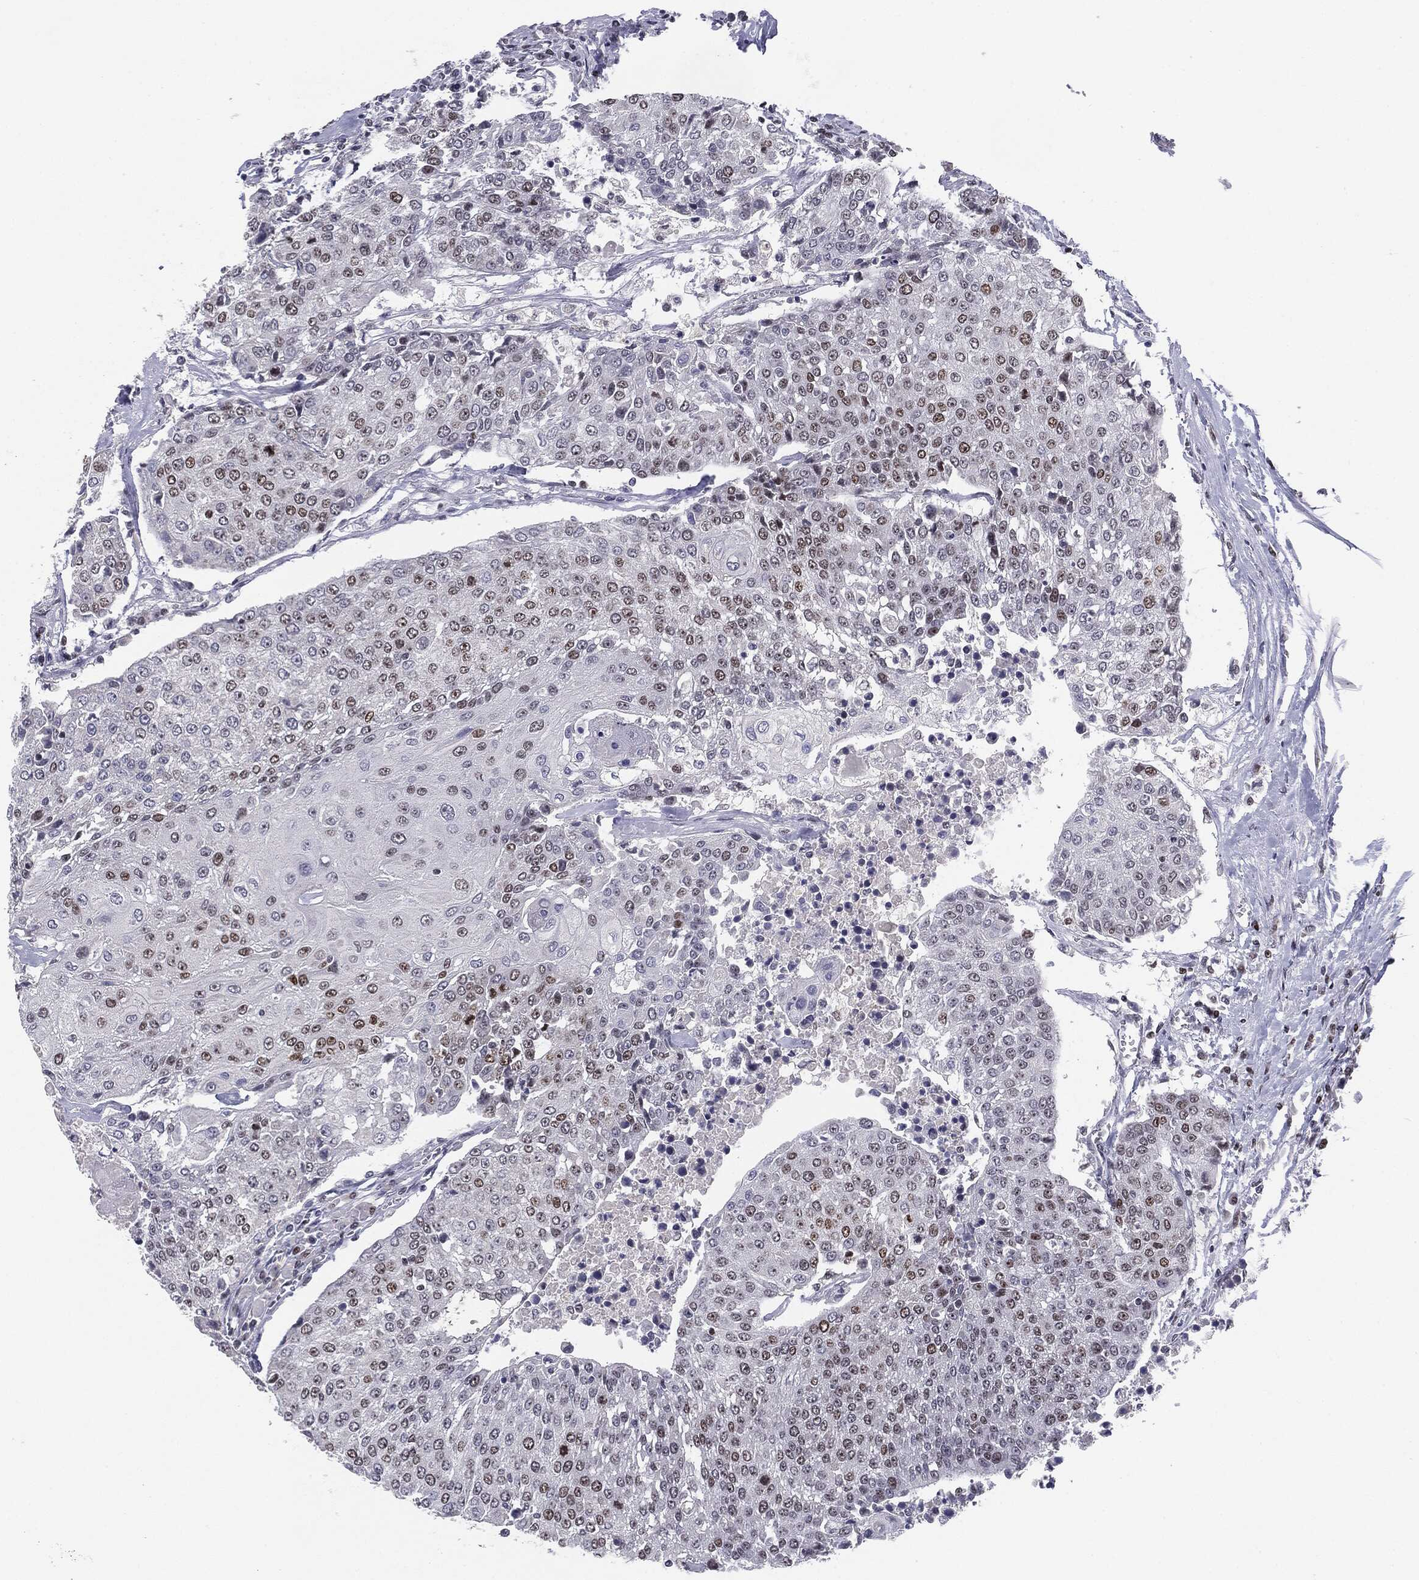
{"staining": {"intensity": "negative", "quantity": "none", "location": "none"}, "tissue": "urothelial cancer", "cell_type": "Tumor cells", "image_type": "cancer", "snomed": [{"axis": "morphology", "description": "Urothelial carcinoma, High grade"}, {"axis": "topography", "description": "Urinary bladder"}], "caption": "Immunohistochemistry micrograph of human urothelial cancer stained for a protein (brown), which demonstrates no staining in tumor cells.", "gene": "MDC1", "patient": {"sex": "female", "age": 85}}